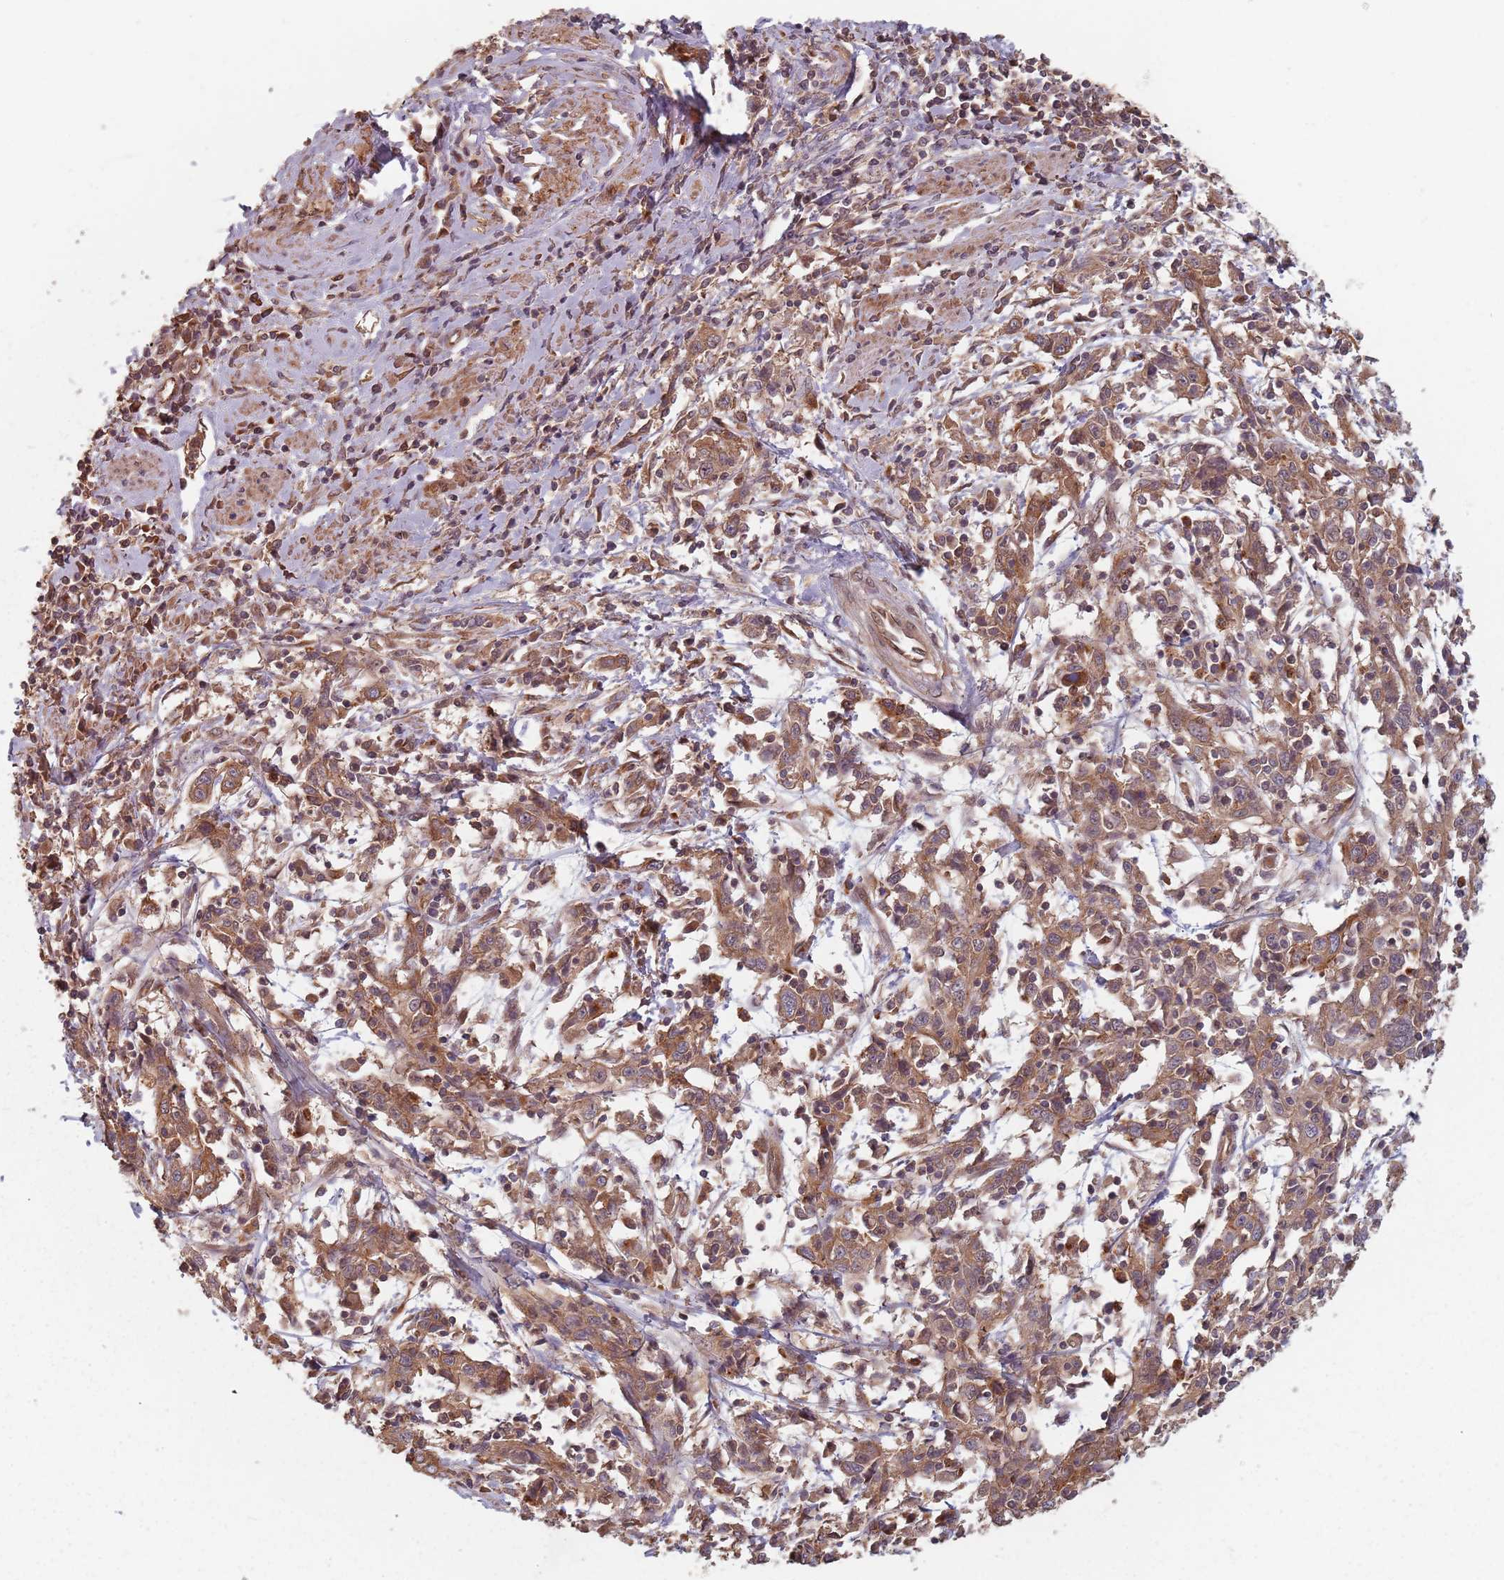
{"staining": {"intensity": "moderate", "quantity": ">75%", "location": "cytoplasmic/membranous"}, "tissue": "cervical cancer", "cell_type": "Tumor cells", "image_type": "cancer", "snomed": [{"axis": "morphology", "description": "Squamous cell carcinoma, NOS"}, {"axis": "topography", "description": "Cervix"}], "caption": "DAB immunohistochemical staining of human cervical cancer exhibits moderate cytoplasmic/membranous protein positivity in approximately >75% of tumor cells.", "gene": "C3orf14", "patient": {"sex": "female", "age": 46}}